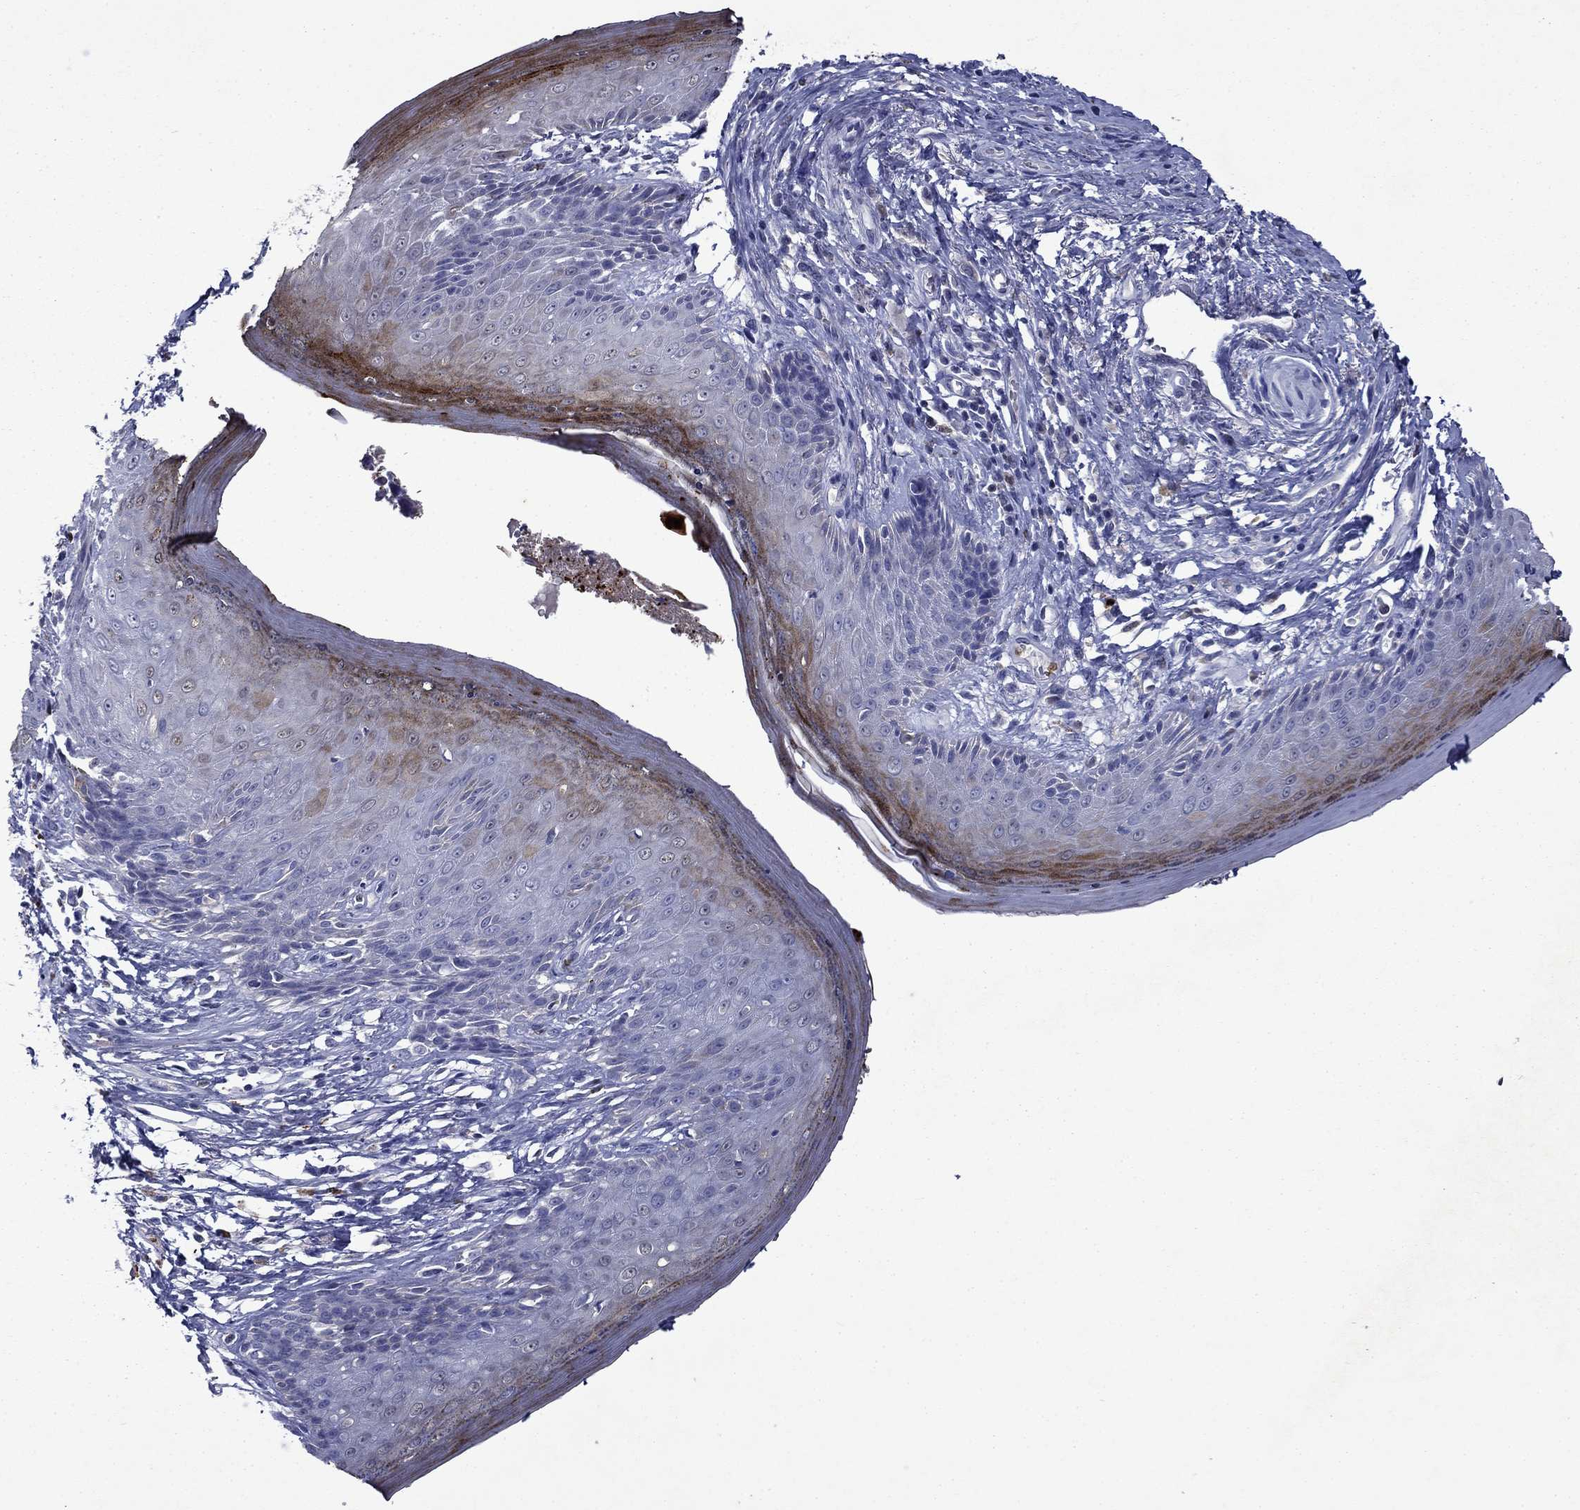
{"staining": {"intensity": "strong", "quantity": "<25%", "location": "cytoplasmic/membranous"}, "tissue": "skin", "cell_type": "Epidermal cells", "image_type": "normal", "snomed": [{"axis": "morphology", "description": "Normal tissue, NOS"}, {"axis": "morphology", "description": "Adenocarcinoma, NOS"}, {"axis": "topography", "description": "Rectum"}, {"axis": "topography", "description": "Anal"}], "caption": "IHC (DAB (3,3'-diaminobenzidine)) staining of normal skin displays strong cytoplasmic/membranous protein staining in approximately <25% of epidermal cells.", "gene": "IRF5", "patient": {"sex": "female", "age": 68}}